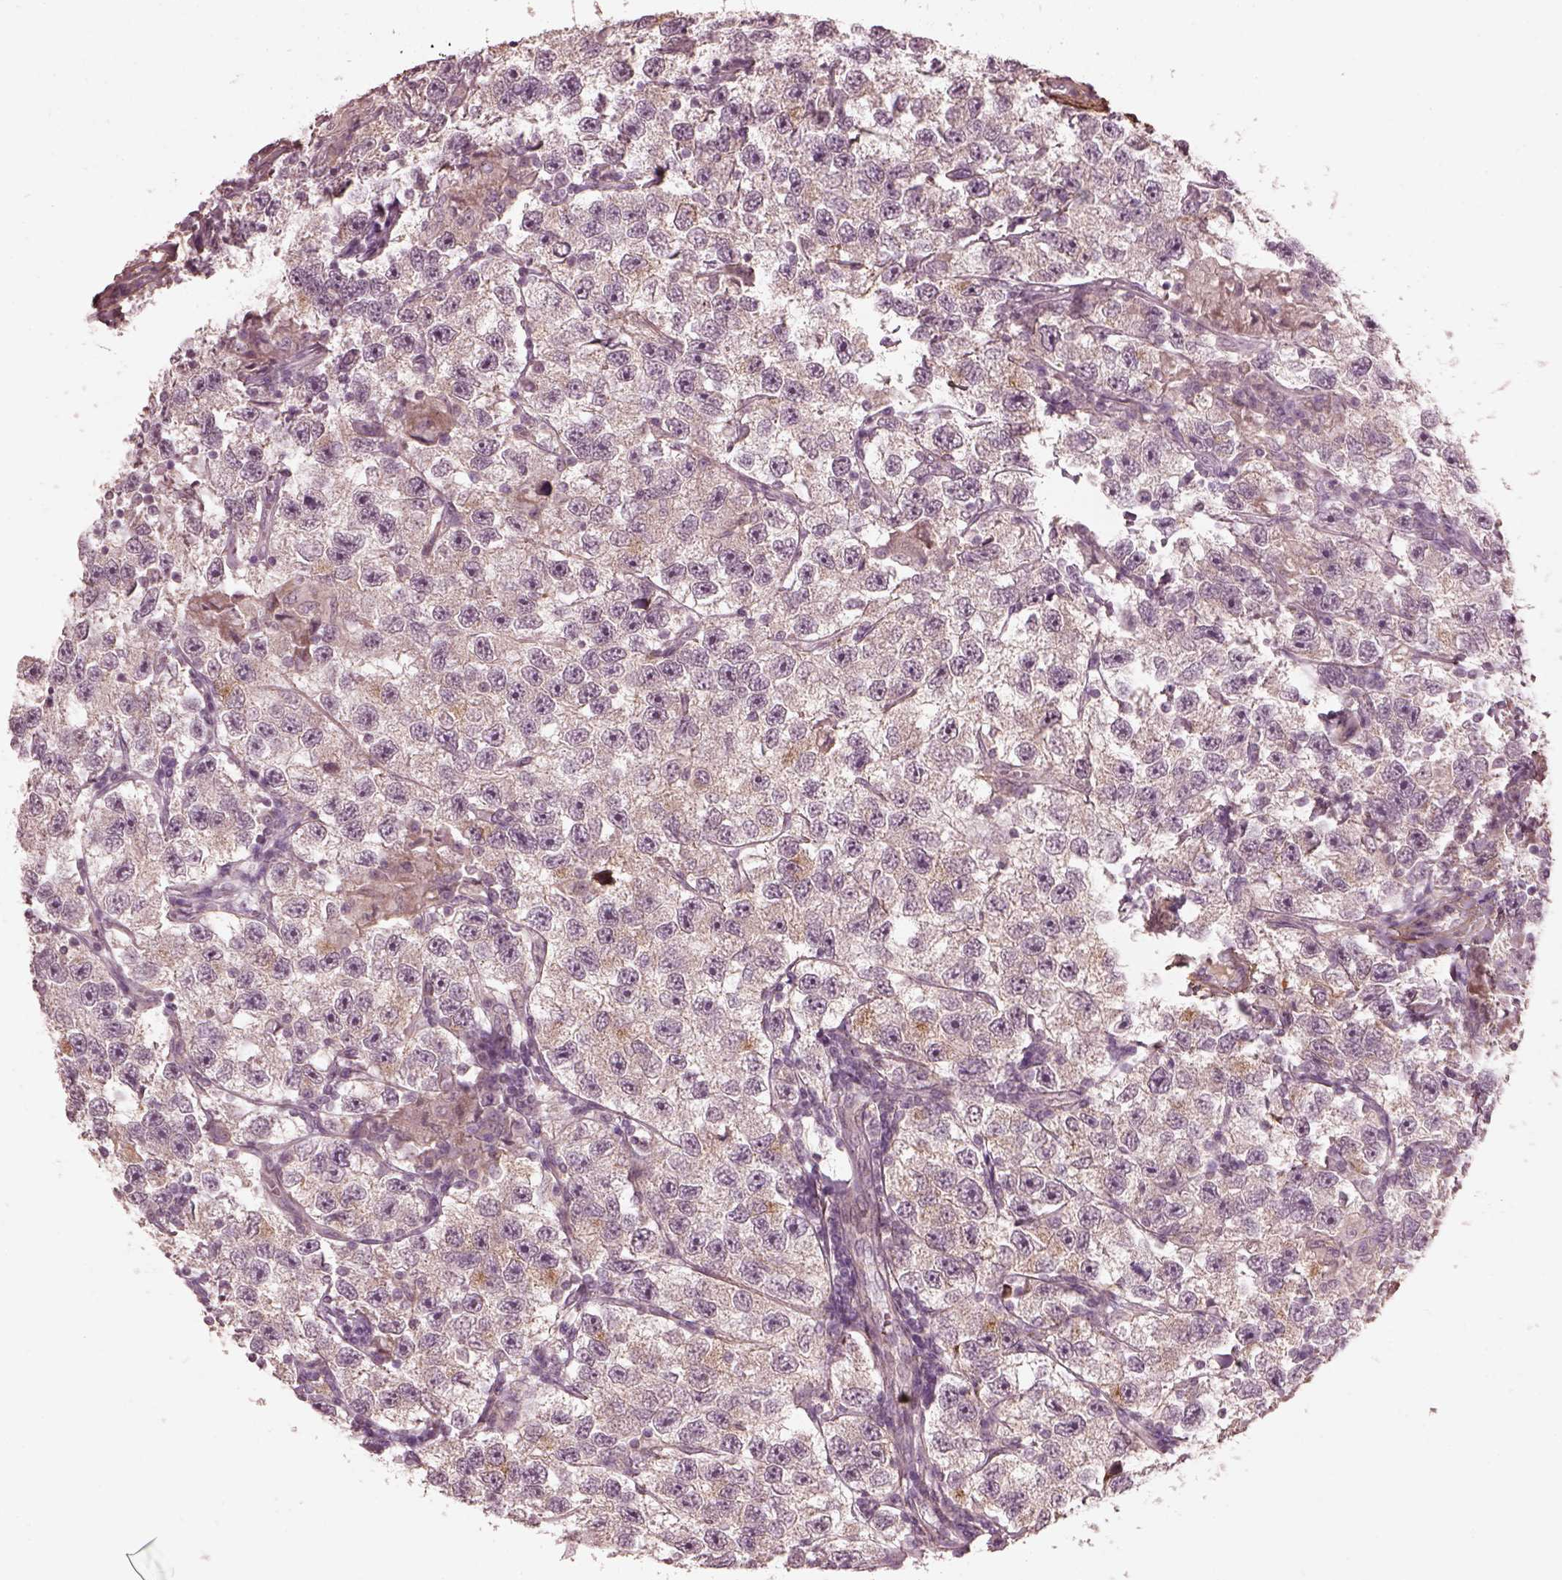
{"staining": {"intensity": "negative", "quantity": "none", "location": "none"}, "tissue": "testis cancer", "cell_type": "Tumor cells", "image_type": "cancer", "snomed": [{"axis": "morphology", "description": "Seminoma, NOS"}, {"axis": "topography", "description": "Testis"}], "caption": "Micrograph shows no significant protein staining in tumor cells of testis cancer (seminoma).", "gene": "EFEMP1", "patient": {"sex": "male", "age": 26}}